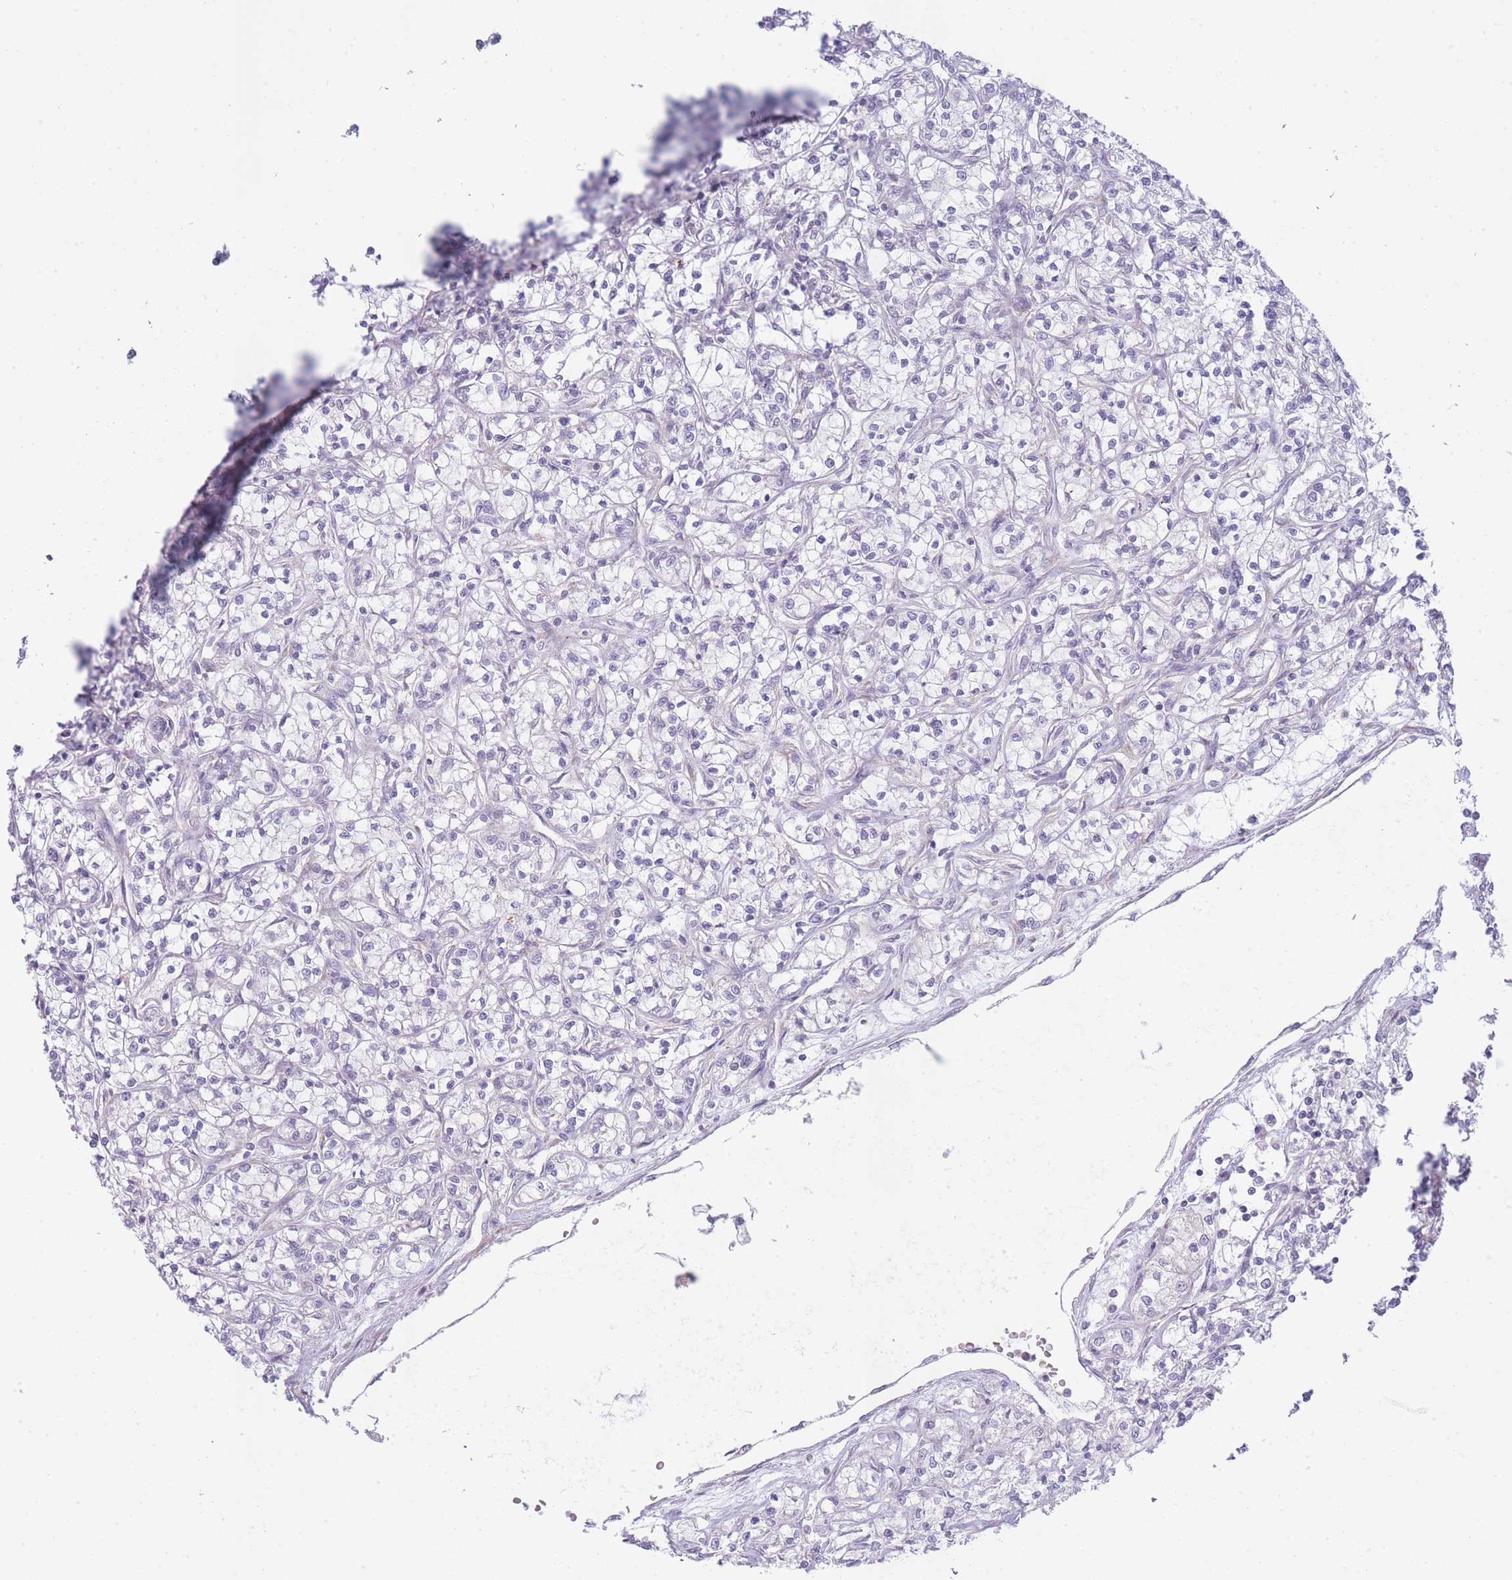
{"staining": {"intensity": "negative", "quantity": "none", "location": "none"}, "tissue": "renal cancer", "cell_type": "Tumor cells", "image_type": "cancer", "snomed": [{"axis": "morphology", "description": "Adenocarcinoma, NOS"}, {"axis": "topography", "description": "Kidney"}], "caption": "High power microscopy histopathology image of an IHC histopathology image of renal cancer, revealing no significant positivity in tumor cells.", "gene": "OR5L2", "patient": {"sex": "female", "age": 59}}